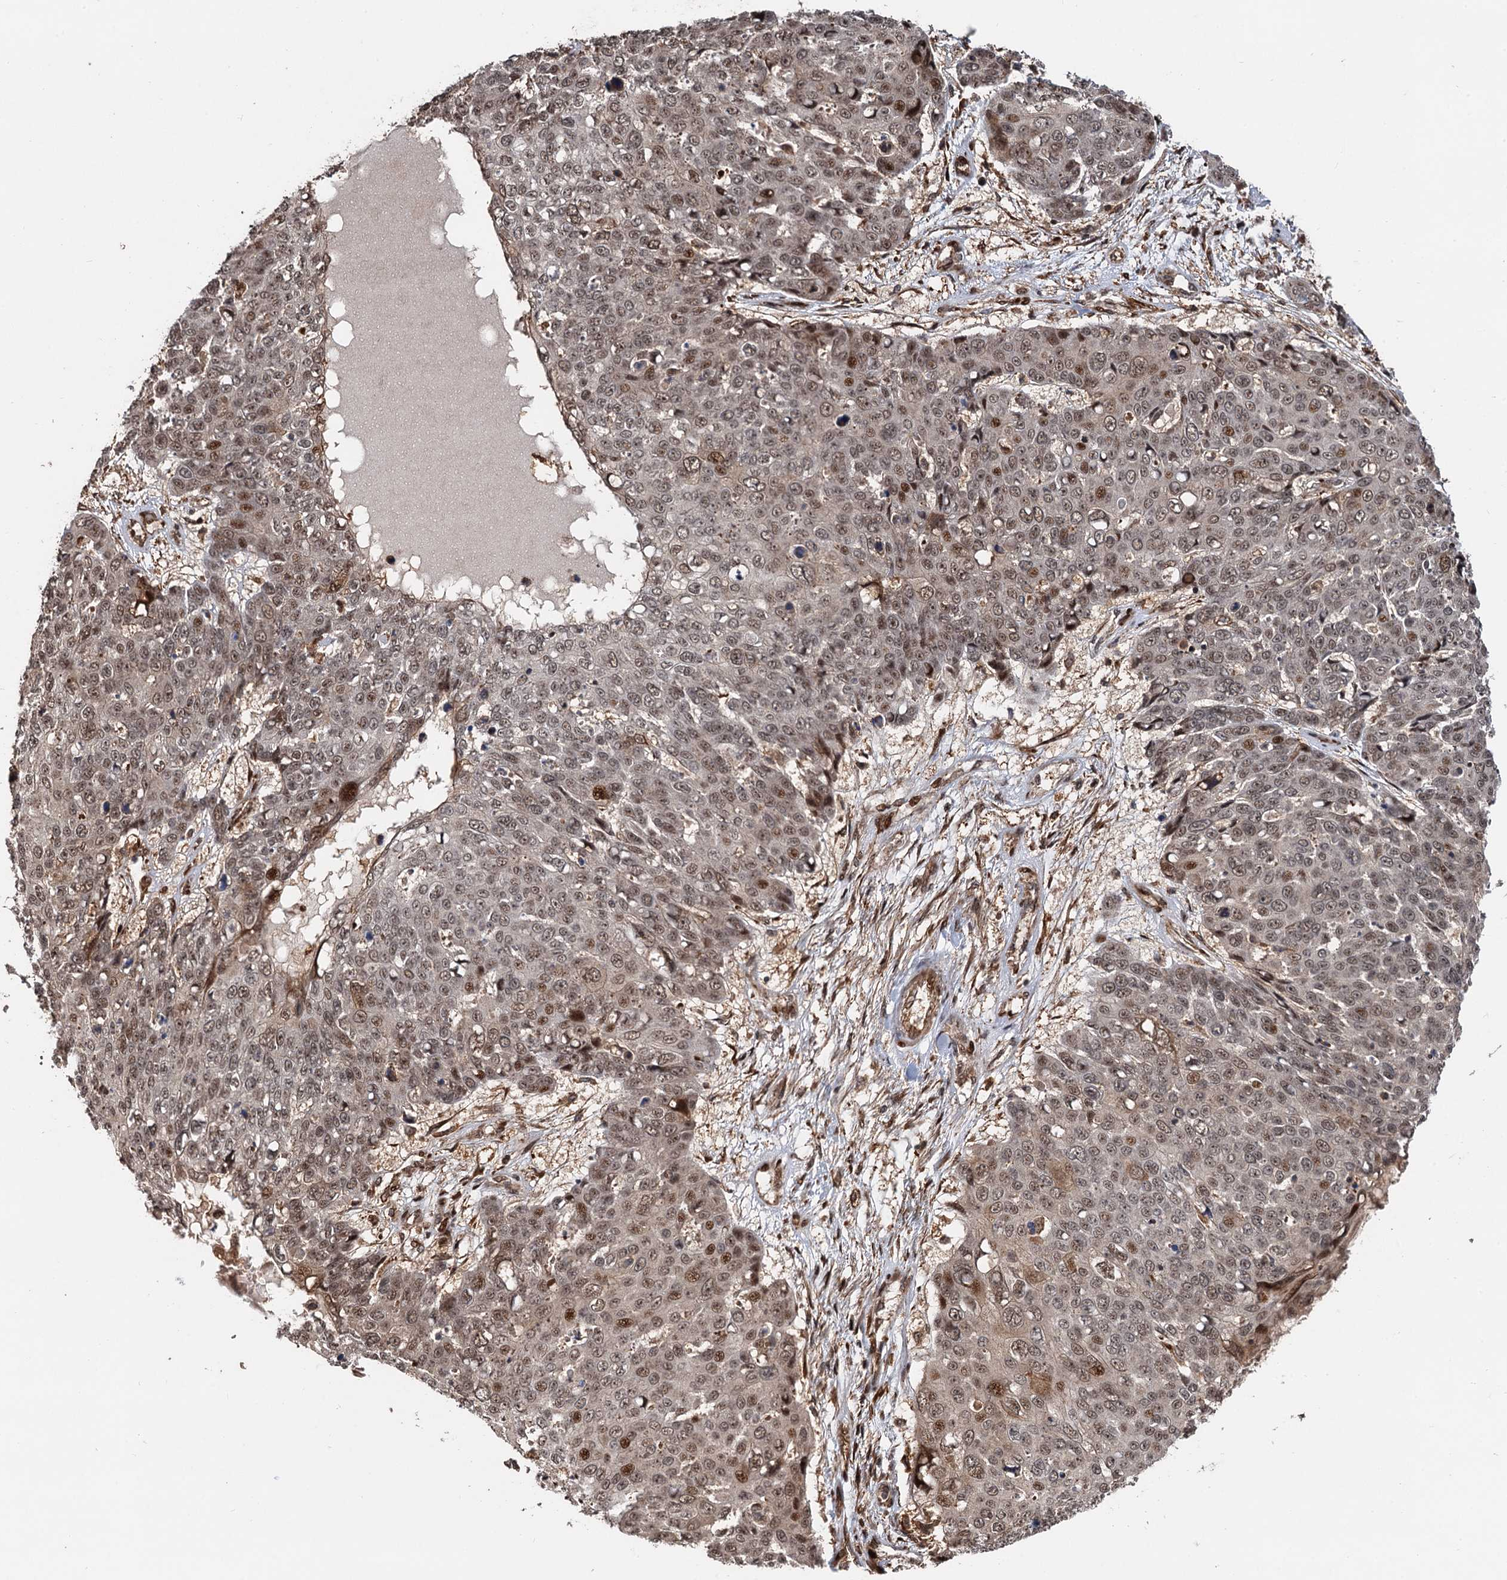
{"staining": {"intensity": "moderate", "quantity": "<25%", "location": "nuclear"}, "tissue": "skin cancer", "cell_type": "Tumor cells", "image_type": "cancer", "snomed": [{"axis": "morphology", "description": "Squamous cell carcinoma, NOS"}, {"axis": "topography", "description": "Skin"}], "caption": "An image of human skin cancer (squamous cell carcinoma) stained for a protein demonstrates moderate nuclear brown staining in tumor cells.", "gene": "SNRNP25", "patient": {"sex": "male", "age": 71}}